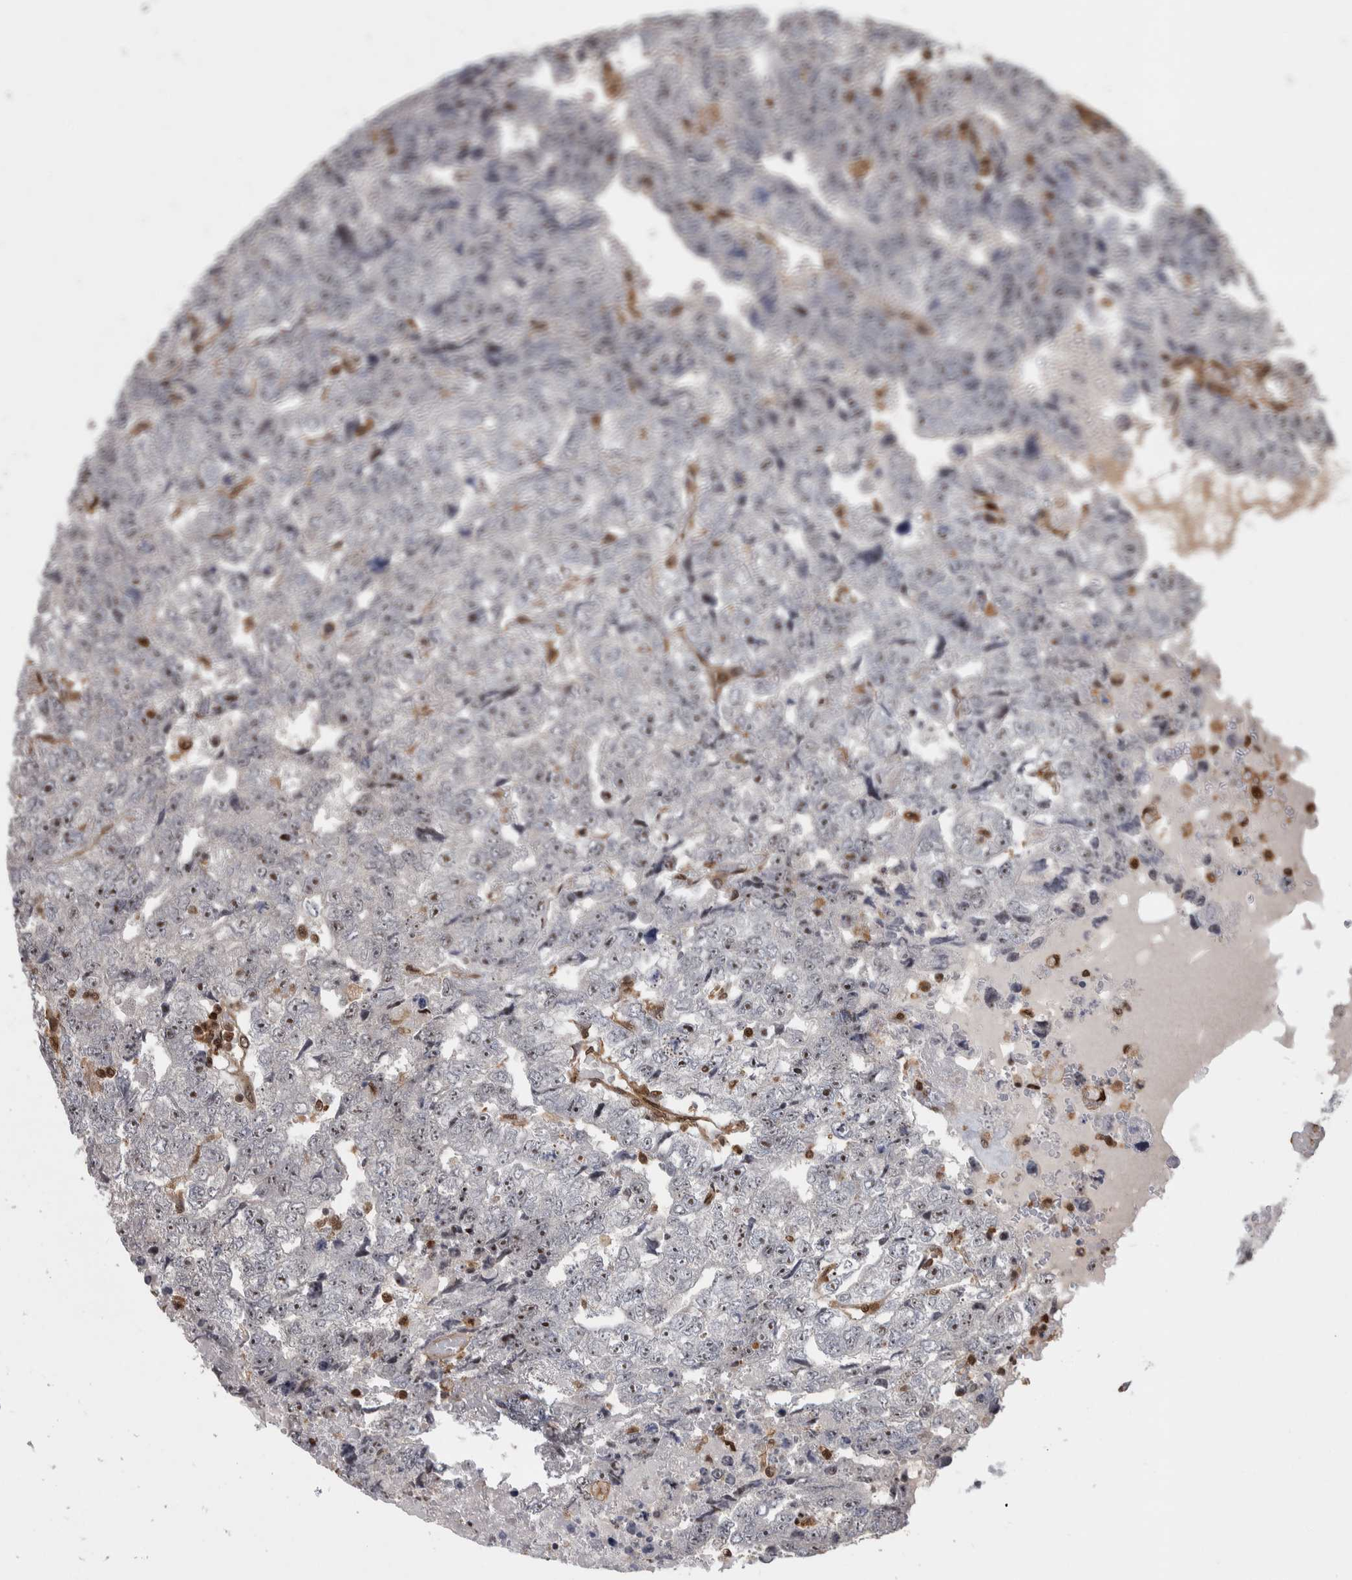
{"staining": {"intensity": "moderate", "quantity": "<25%", "location": "nuclear"}, "tissue": "testis cancer", "cell_type": "Tumor cells", "image_type": "cancer", "snomed": [{"axis": "morphology", "description": "Carcinoma, Embryonal, NOS"}, {"axis": "topography", "description": "Testis"}], "caption": "The image demonstrates staining of testis cancer, revealing moderate nuclear protein positivity (brown color) within tumor cells.", "gene": "TDRD7", "patient": {"sex": "male", "age": 36}}